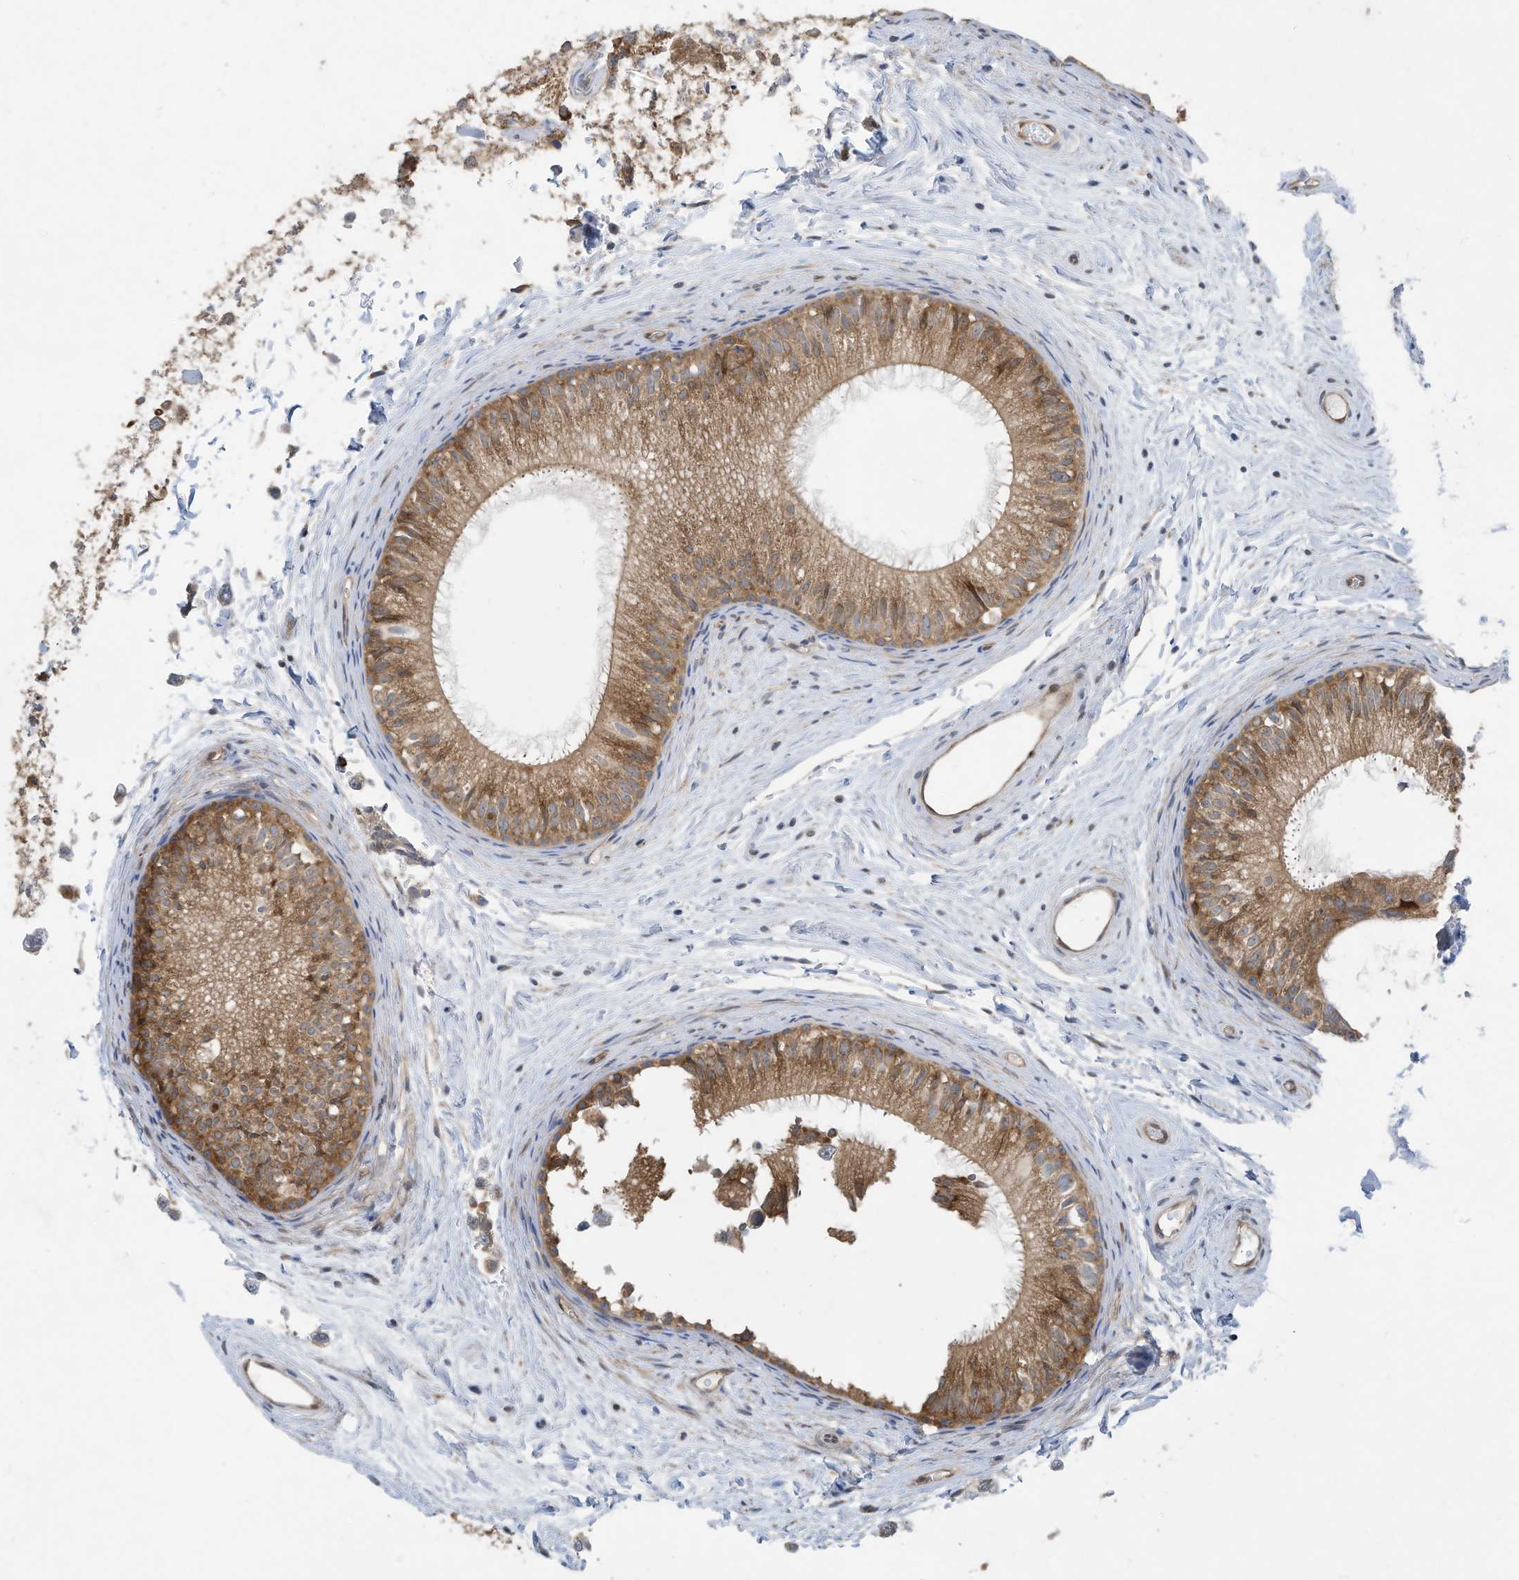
{"staining": {"intensity": "moderate", "quantity": ">75%", "location": "cytoplasmic/membranous"}, "tissue": "epididymis", "cell_type": "Glandular cells", "image_type": "normal", "snomed": [{"axis": "morphology", "description": "Normal tissue, NOS"}, {"axis": "topography", "description": "Epididymis"}], "caption": "This is a photomicrograph of immunohistochemistry (IHC) staining of unremarkable epididymis, which shows moderate expression in the cytoplasmic/membranous of glandular cells.", "gene": "USE1", "patient": {"sex": "male", "age": 34}}